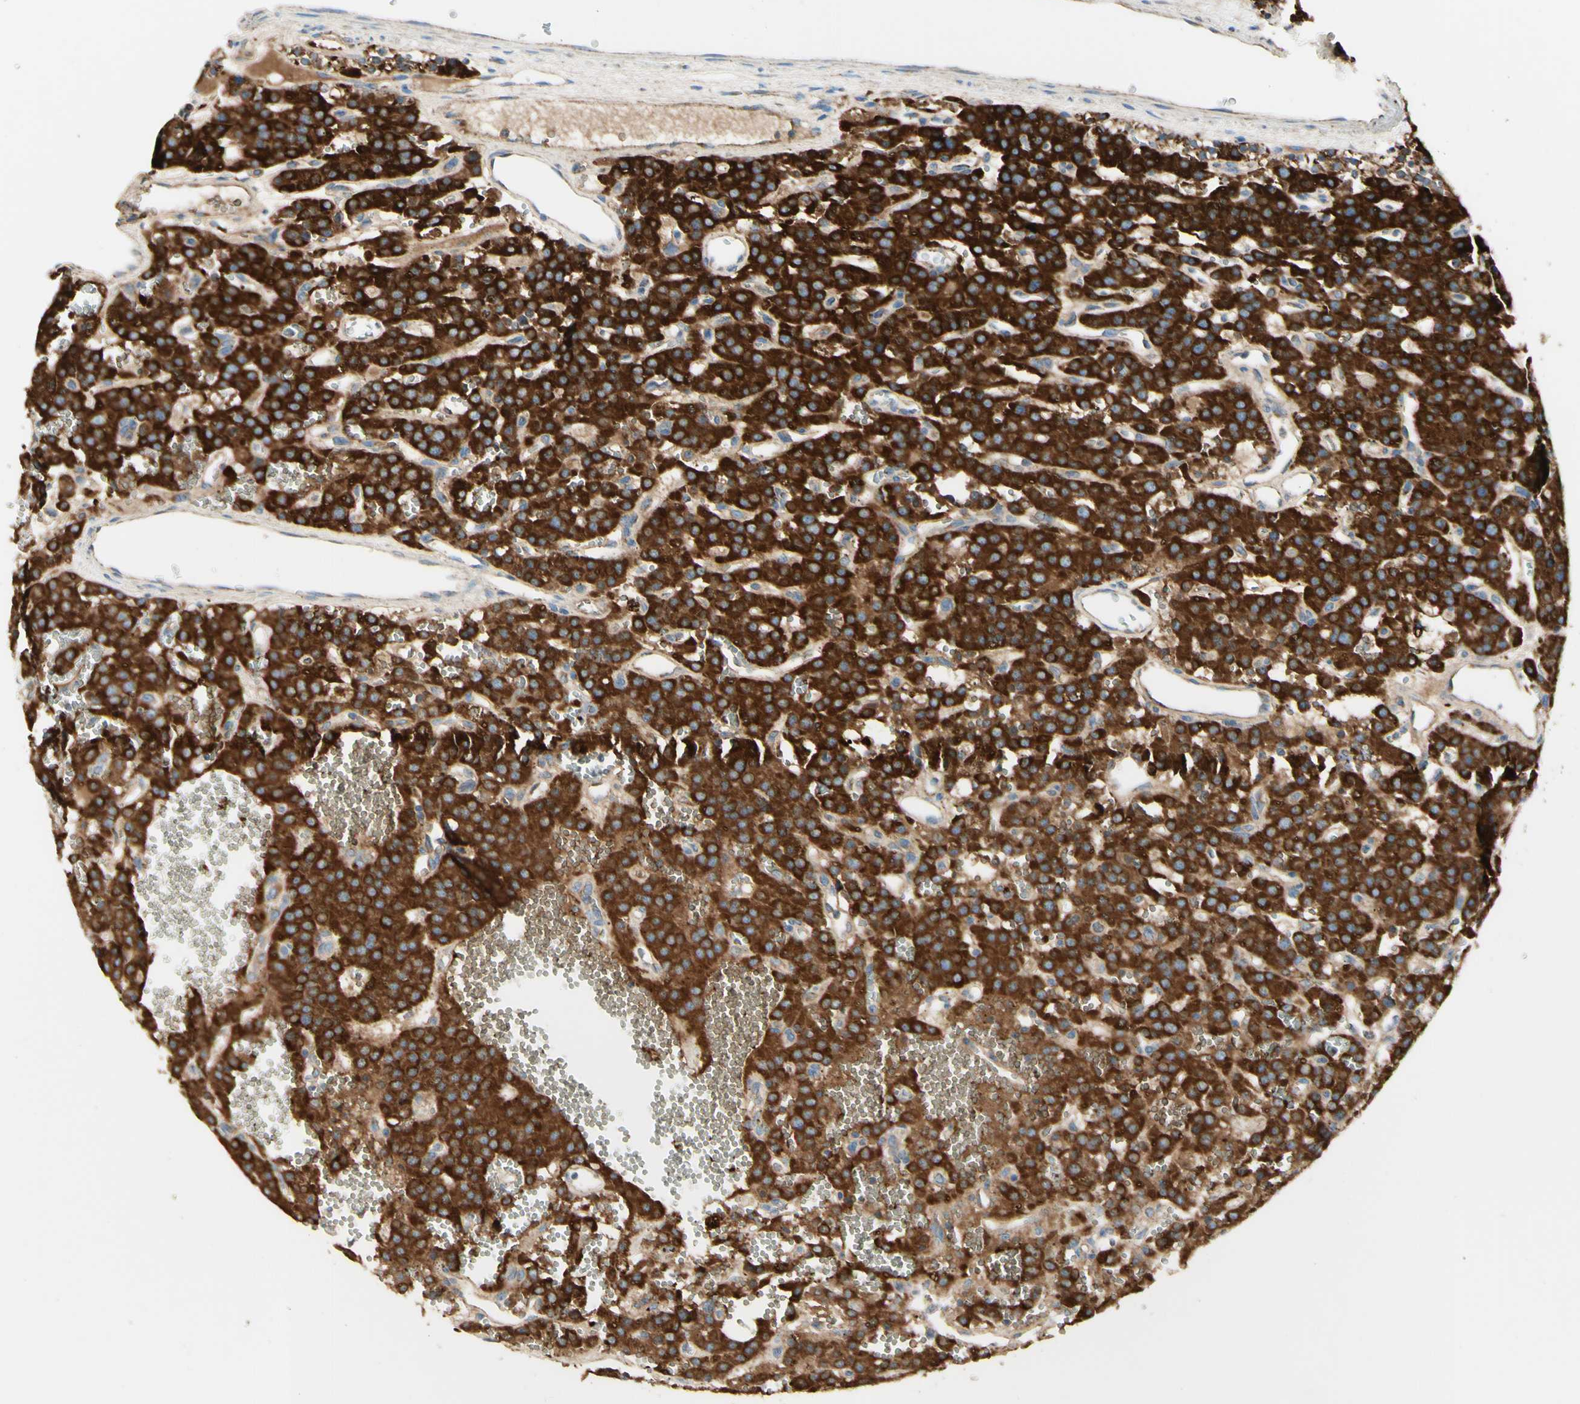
{"staining": {"intensity": "strong", "quantity": ">75%", "location": "cytoplasmic/membranous"}, "tissue": "parathyroid gland", "cell_type": "Glandular cells", "image_type": "normal", "snomed": [{"axis": "morphology", "description": "Normal tissue, NOS"}, {"axis": "morphology", "description": "Adenoma, NOS"}, {"axis": "topography", "description": "Parathyroid gland"}], "caption": "Unremarkable parathyroid gland was stained to show a protein in brown. There is high levels of strong cytoplasmic/membranous expression in approximately >75% of glandular cells. Nuclei are stained in blue.", "gene": "ARMC10", "patient": {"sex": "female", "age": 81}}